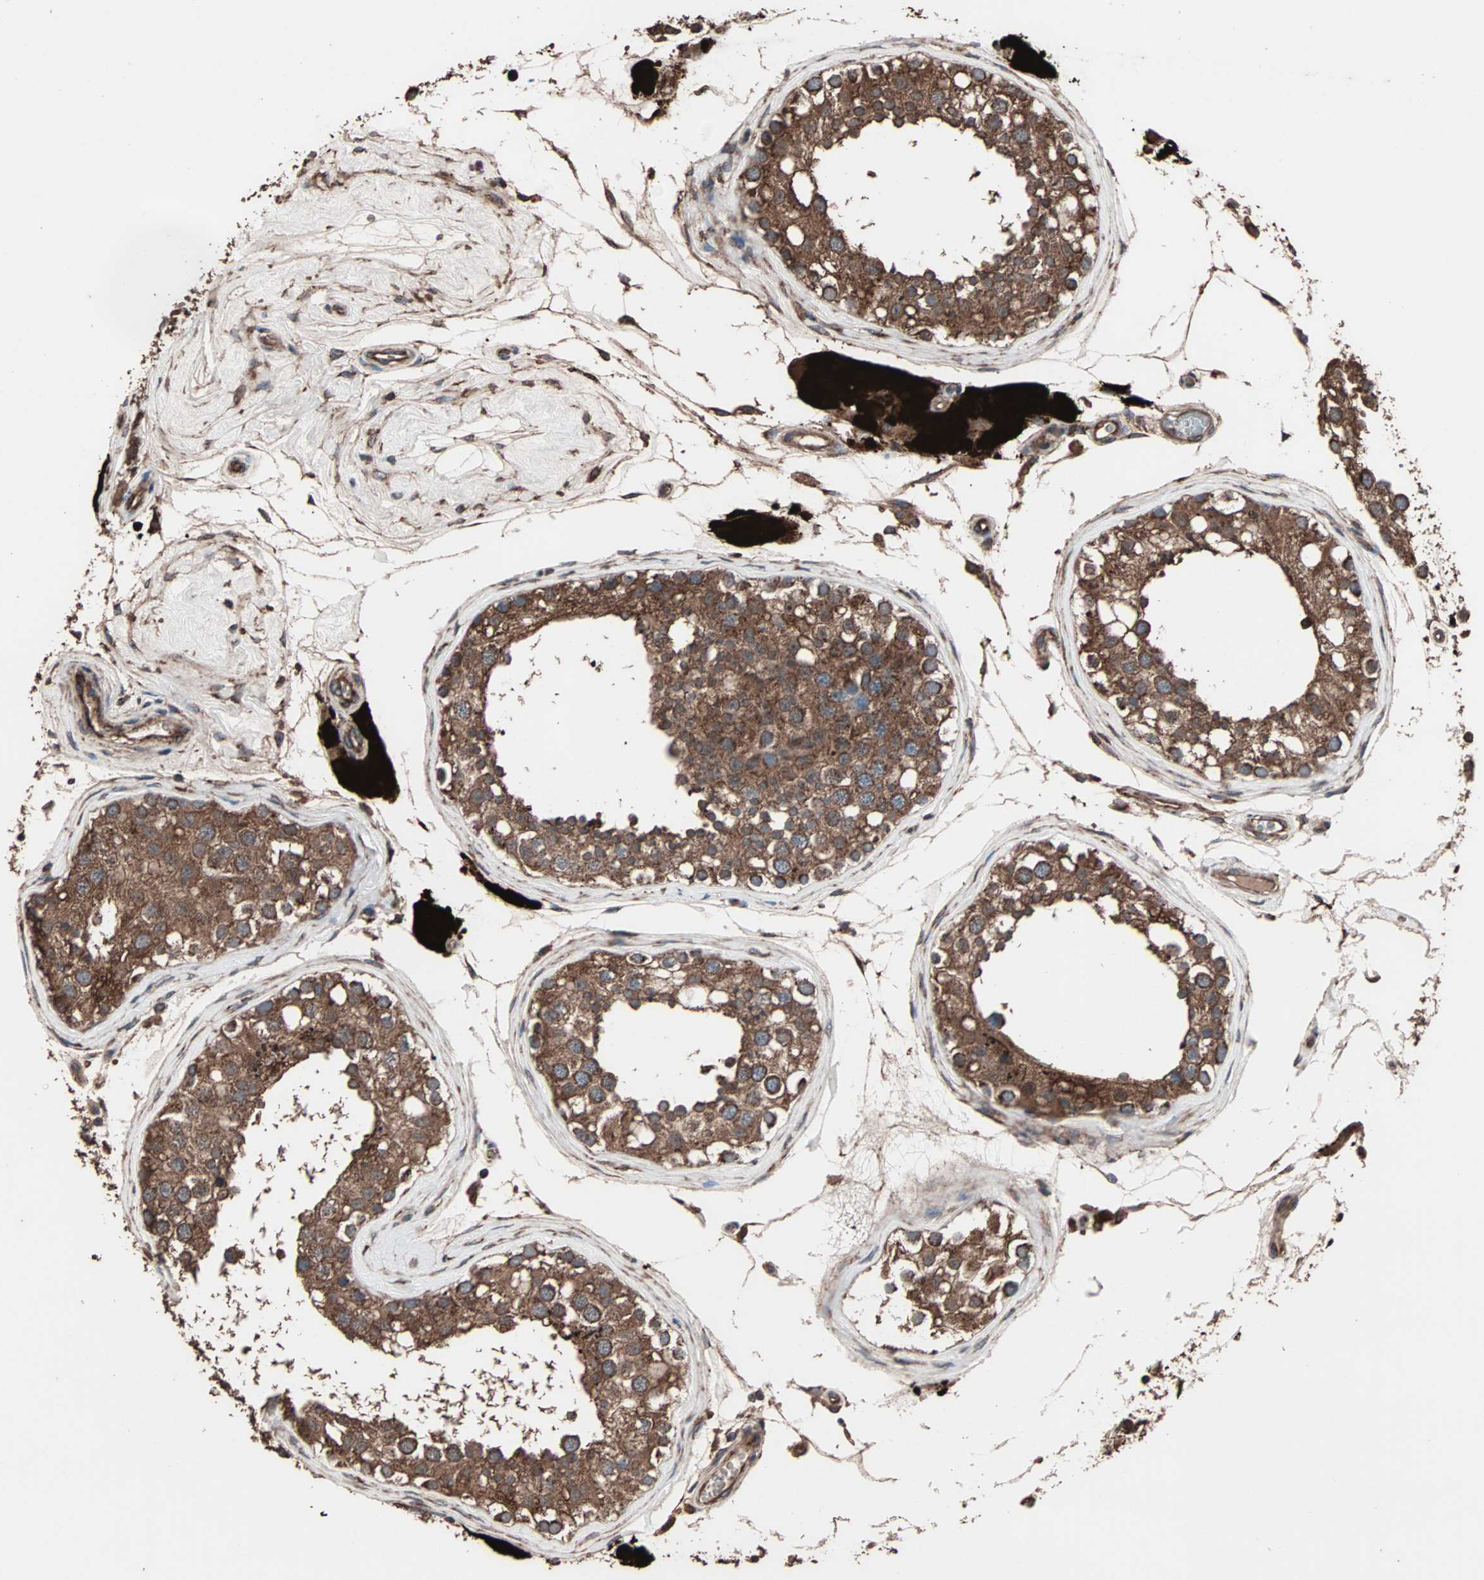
{"staining": {"intensity": "moderate", "quantity": ">75%", "location": "cytoplasmic/membranous"}, "tissue": "testis", "cell_type": "Cells in seminiferous ducts", "image_type": "normal", "snomed": [{"axis": "morphology", "description": "Normal tissue, NOS"}, {"axis": "topography", "description": "Testis"}], "caption": "The immunohistochemical stain highlights moderate cytoplasmic/membranous staining in cells in seminiferous ducts of normal testis.", "gene": "MRPL2", "patient": {"sex": "male", "age": 68}}